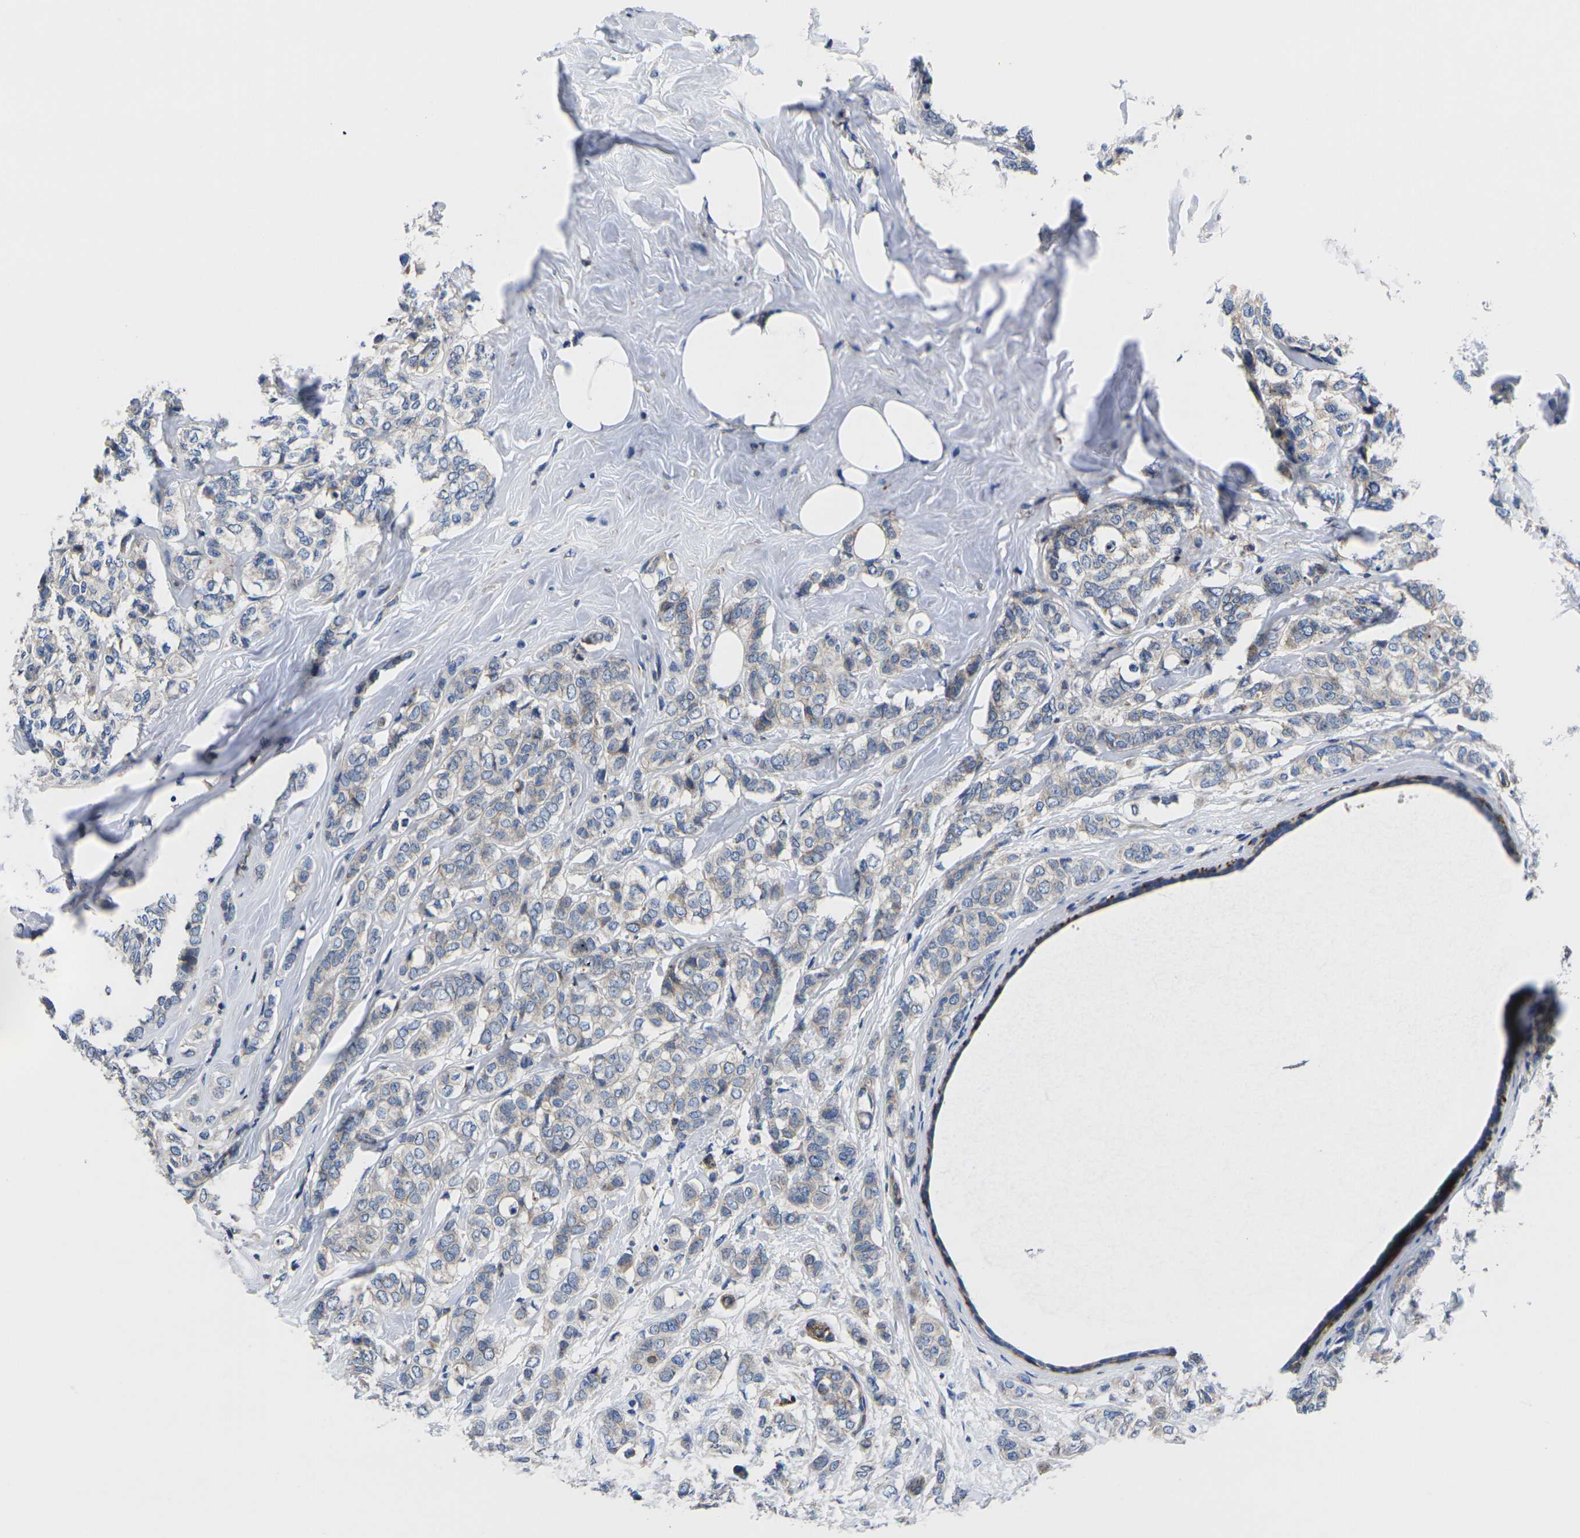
{"staining": {"intensity": "weak", "quantity": "25%-75%", "location": "cytoplasmic/membranous"}, "tissue": "breast cancer", "cell_type": "Tumor cells", "image_type": "cancer", "snomed": [{"axis": "morphology", "description": "Lobular carcinoma"}, {"axis": "topography", "description": "Breast"}], "caption": "Human breast cancer stained with a brown dye demonstrates weak cytoplasmic/membranous positive positivity in approximately 25%-75% of tumor cells.", "gene": "GPR4", "patient": {"sex": "female", "age": 60}}